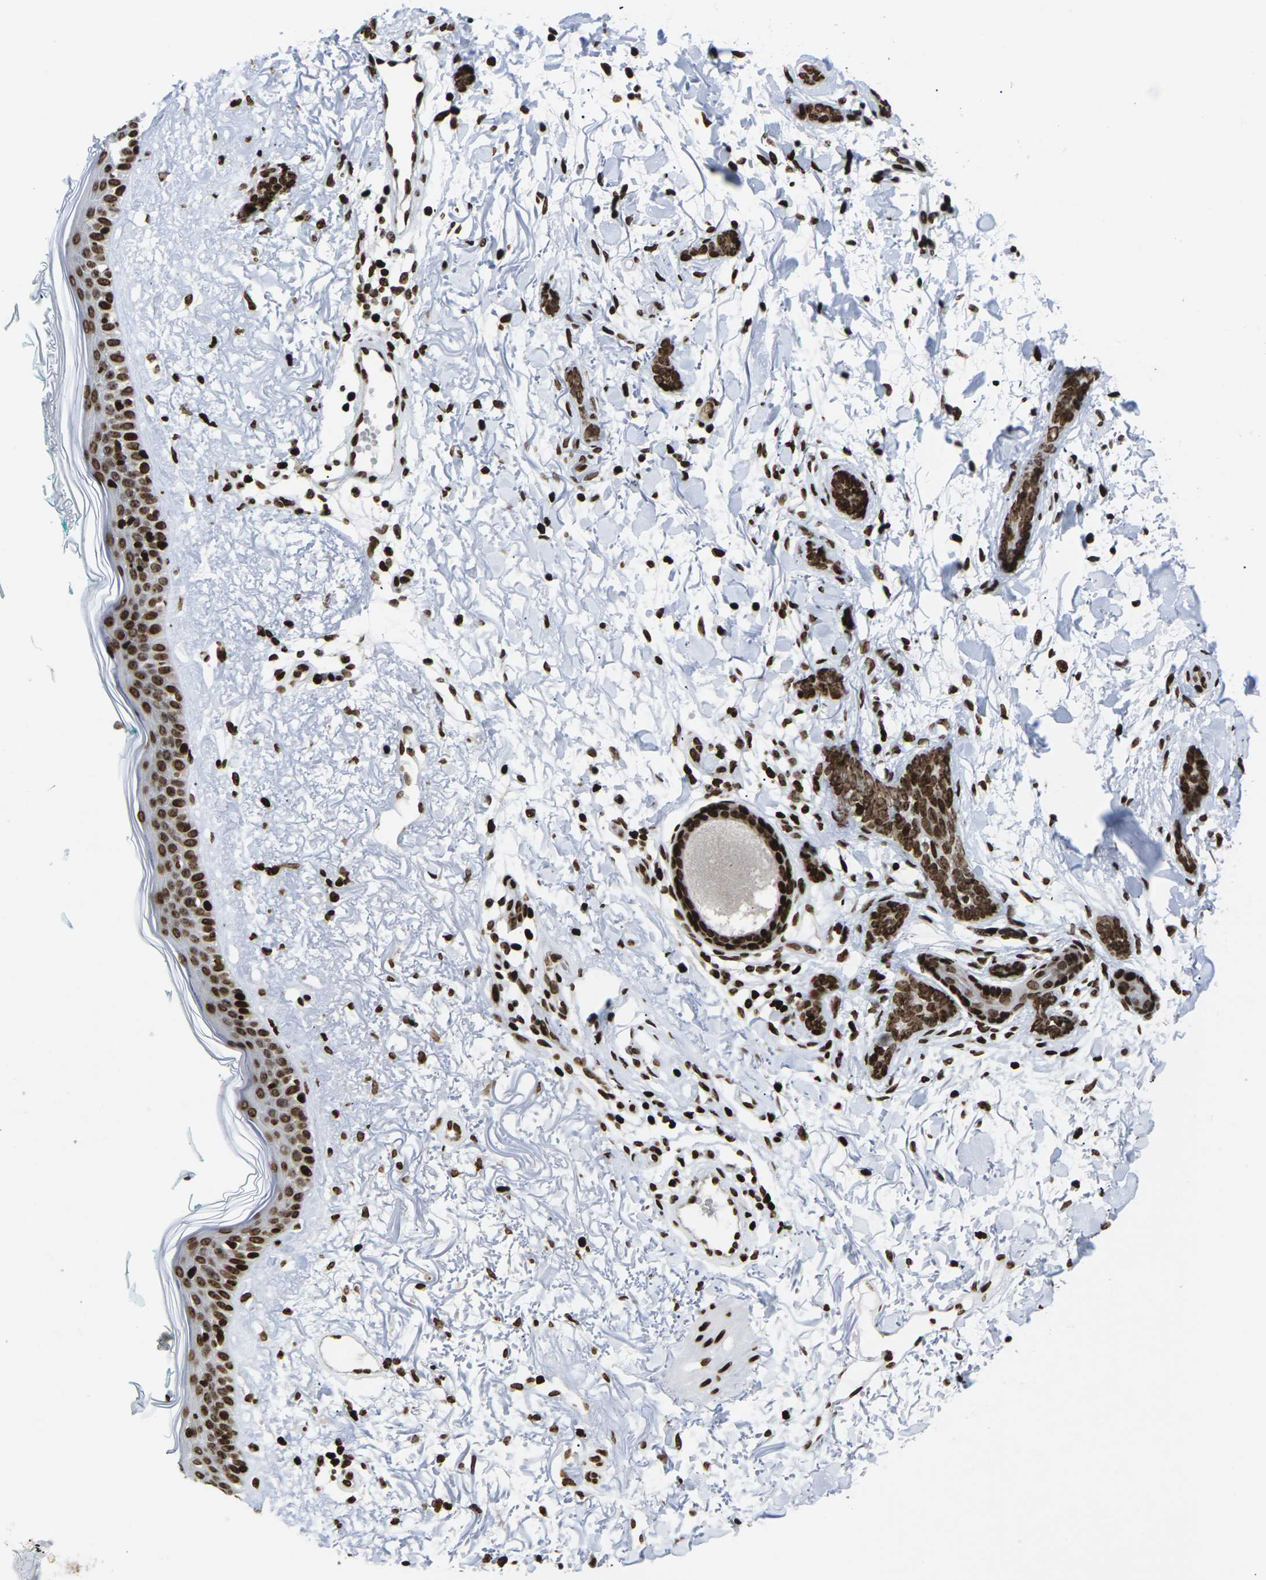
{"staining": {"intensity": "strong", "quantity": ">75%", "location": "cytoplasmic/membranous,nuclear"}, "tissue": "skin cancer", "cell_type": "Tumor cells", "image_type": "cancer", "snomed": [{"axis": "morphology", "description": "Basal cell carcinoma"}, {"axis": "morphology", "description": "Adnexal tumor, benign"}, {"axis": "topography", "description": "Skin"}], "caption": "Immunohistochemistry staining of skin cancer (basal cell carcinoma), which displays high levels of strong cytoplasmic/membranous and nuclear expression in about >75% of tumor cells indicating strong cytoplasmic/membranous and nuclear protein positivity. The staining was performed using DAB (3,3'-diaminobenzidine) (brown) for protein detection and nuclei were counterstained in hematoxylin (blue).", "gene": "H1-4", "patient": {"sex": "female", "age": 42}}